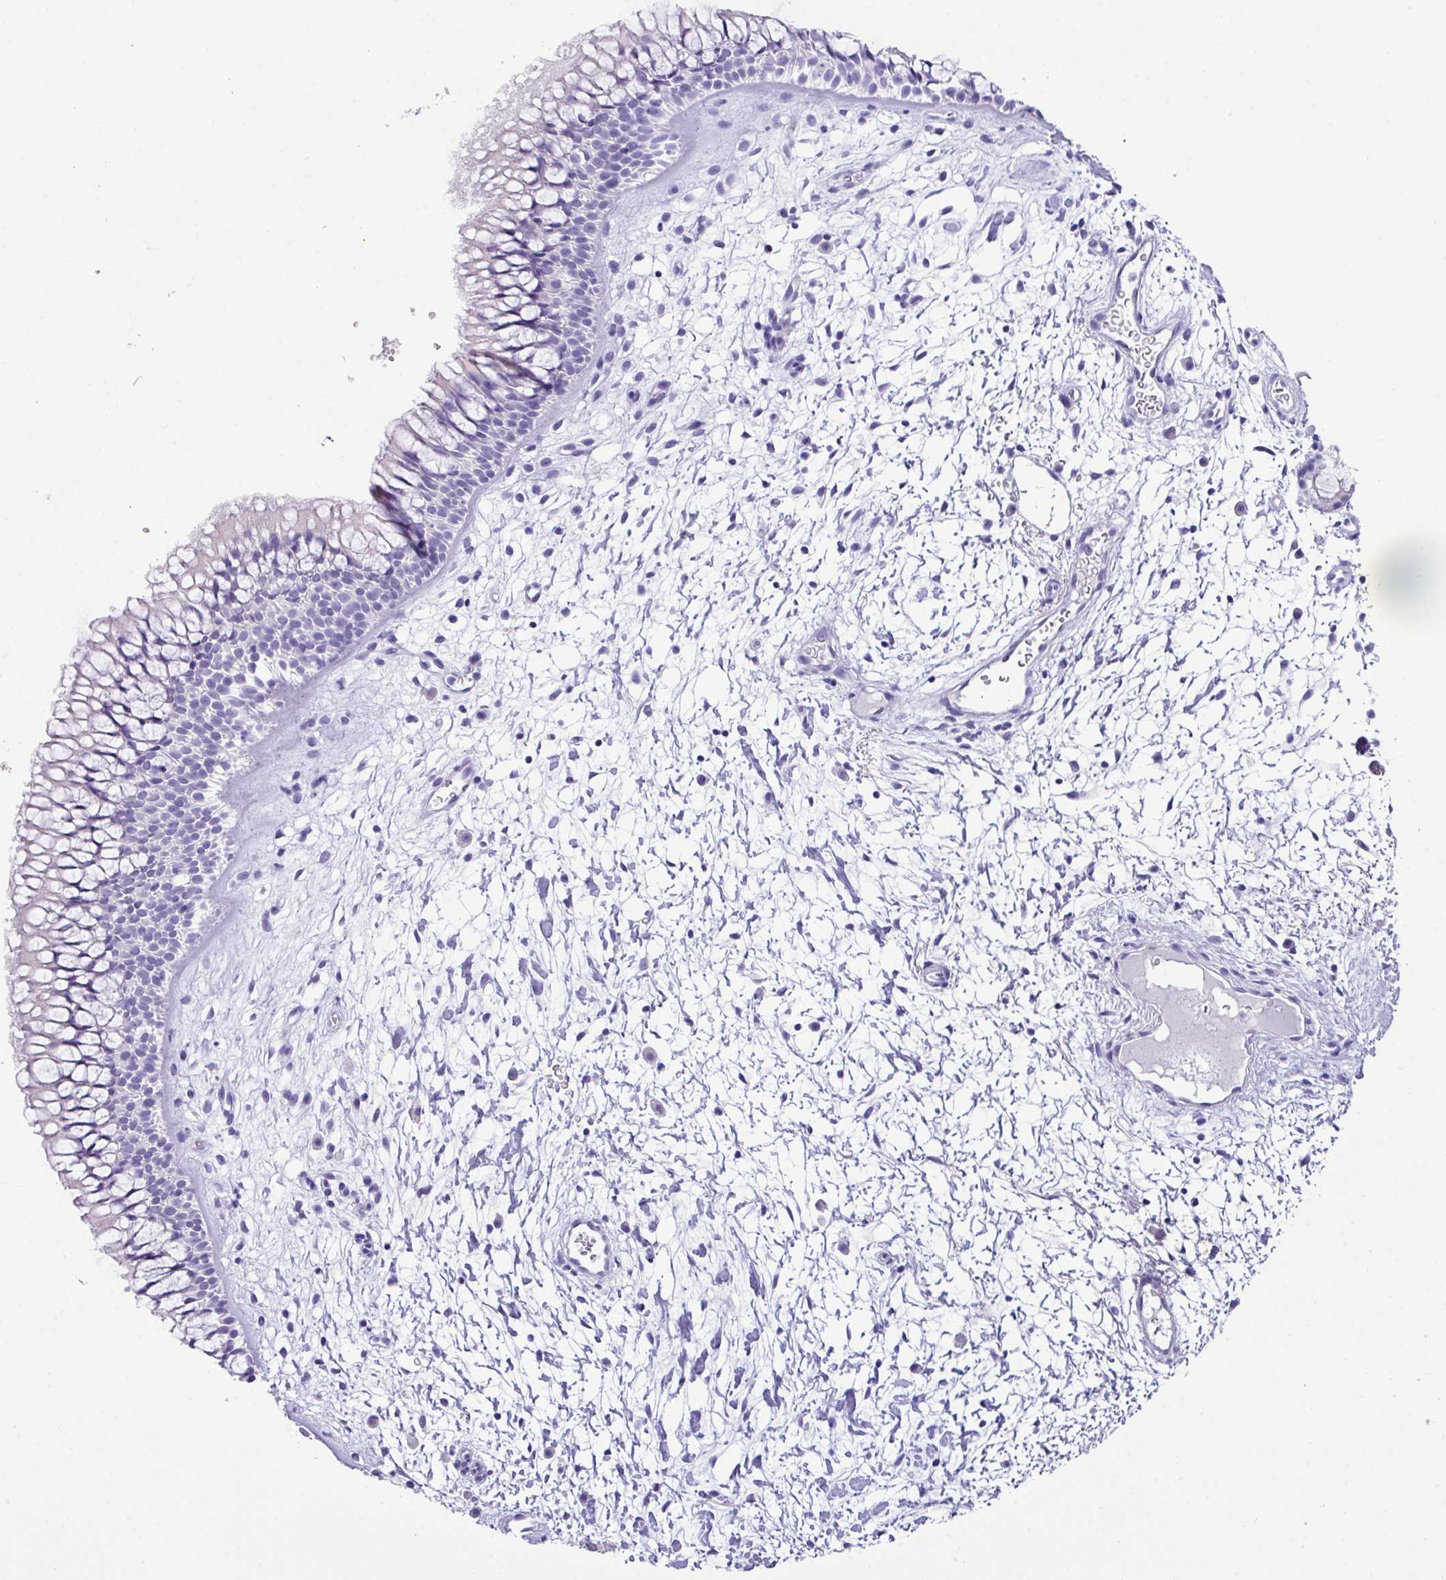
{"staining": {"intensity": "negative", "quantity": "none", "location": "none"}, "tissue": "nasopharynx", "cell_type": "Respiratory epithelial cells", "image_type": "normal", "snomed": [{"axis": "morphology", "description": "Normal tissue, NOS"}, {"axis": "topography", "description": "Nasopharynx"}], "caption": "This is an IHC histopathology image of normal human nasopharynx. There is no staining in respiratory epithelial cells.", "gene": "NCCRP1", "patient": {"sex": "male", "age": 65}}